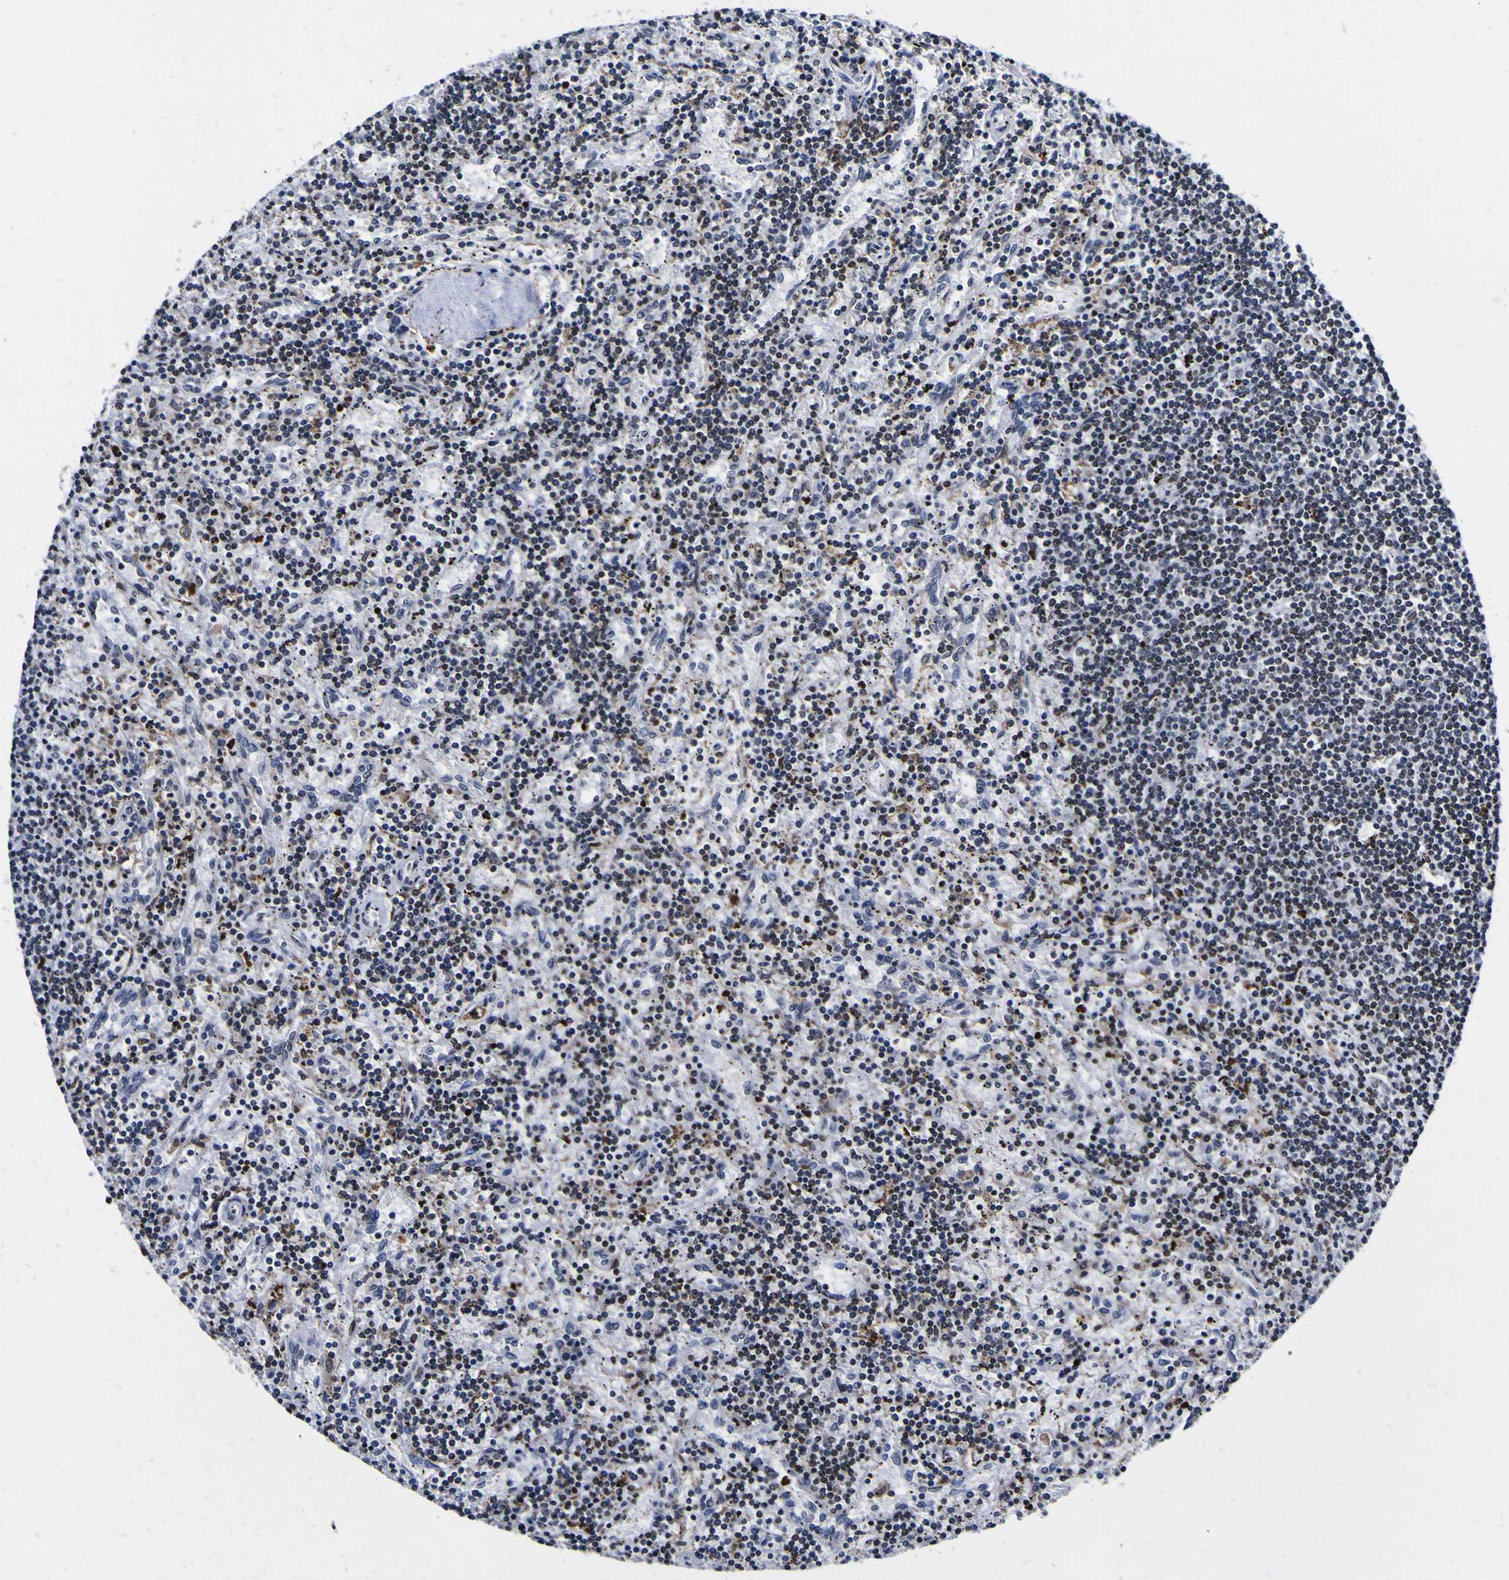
{"staining": {"intensity": "strong", "quantity": "<25%", "location": "nuclear"}, "tissue": "lymphoma", "cell_type": "Tumor cells", "image_type": "cancer", "snomed": [{"axis": "morphology", "description": "Malignant lymphoma, non-Hodgkin's type, Low grade"}, {"axis": "topography", "description": "Spleen"}], "caption": "Immunohistochemical staining of lymphoma exhibits medium levels of strong nuclear staining in about <25% of tumor cells.", "gene": "PIAS1", "patient": {"sex": "male", "age": 76}}